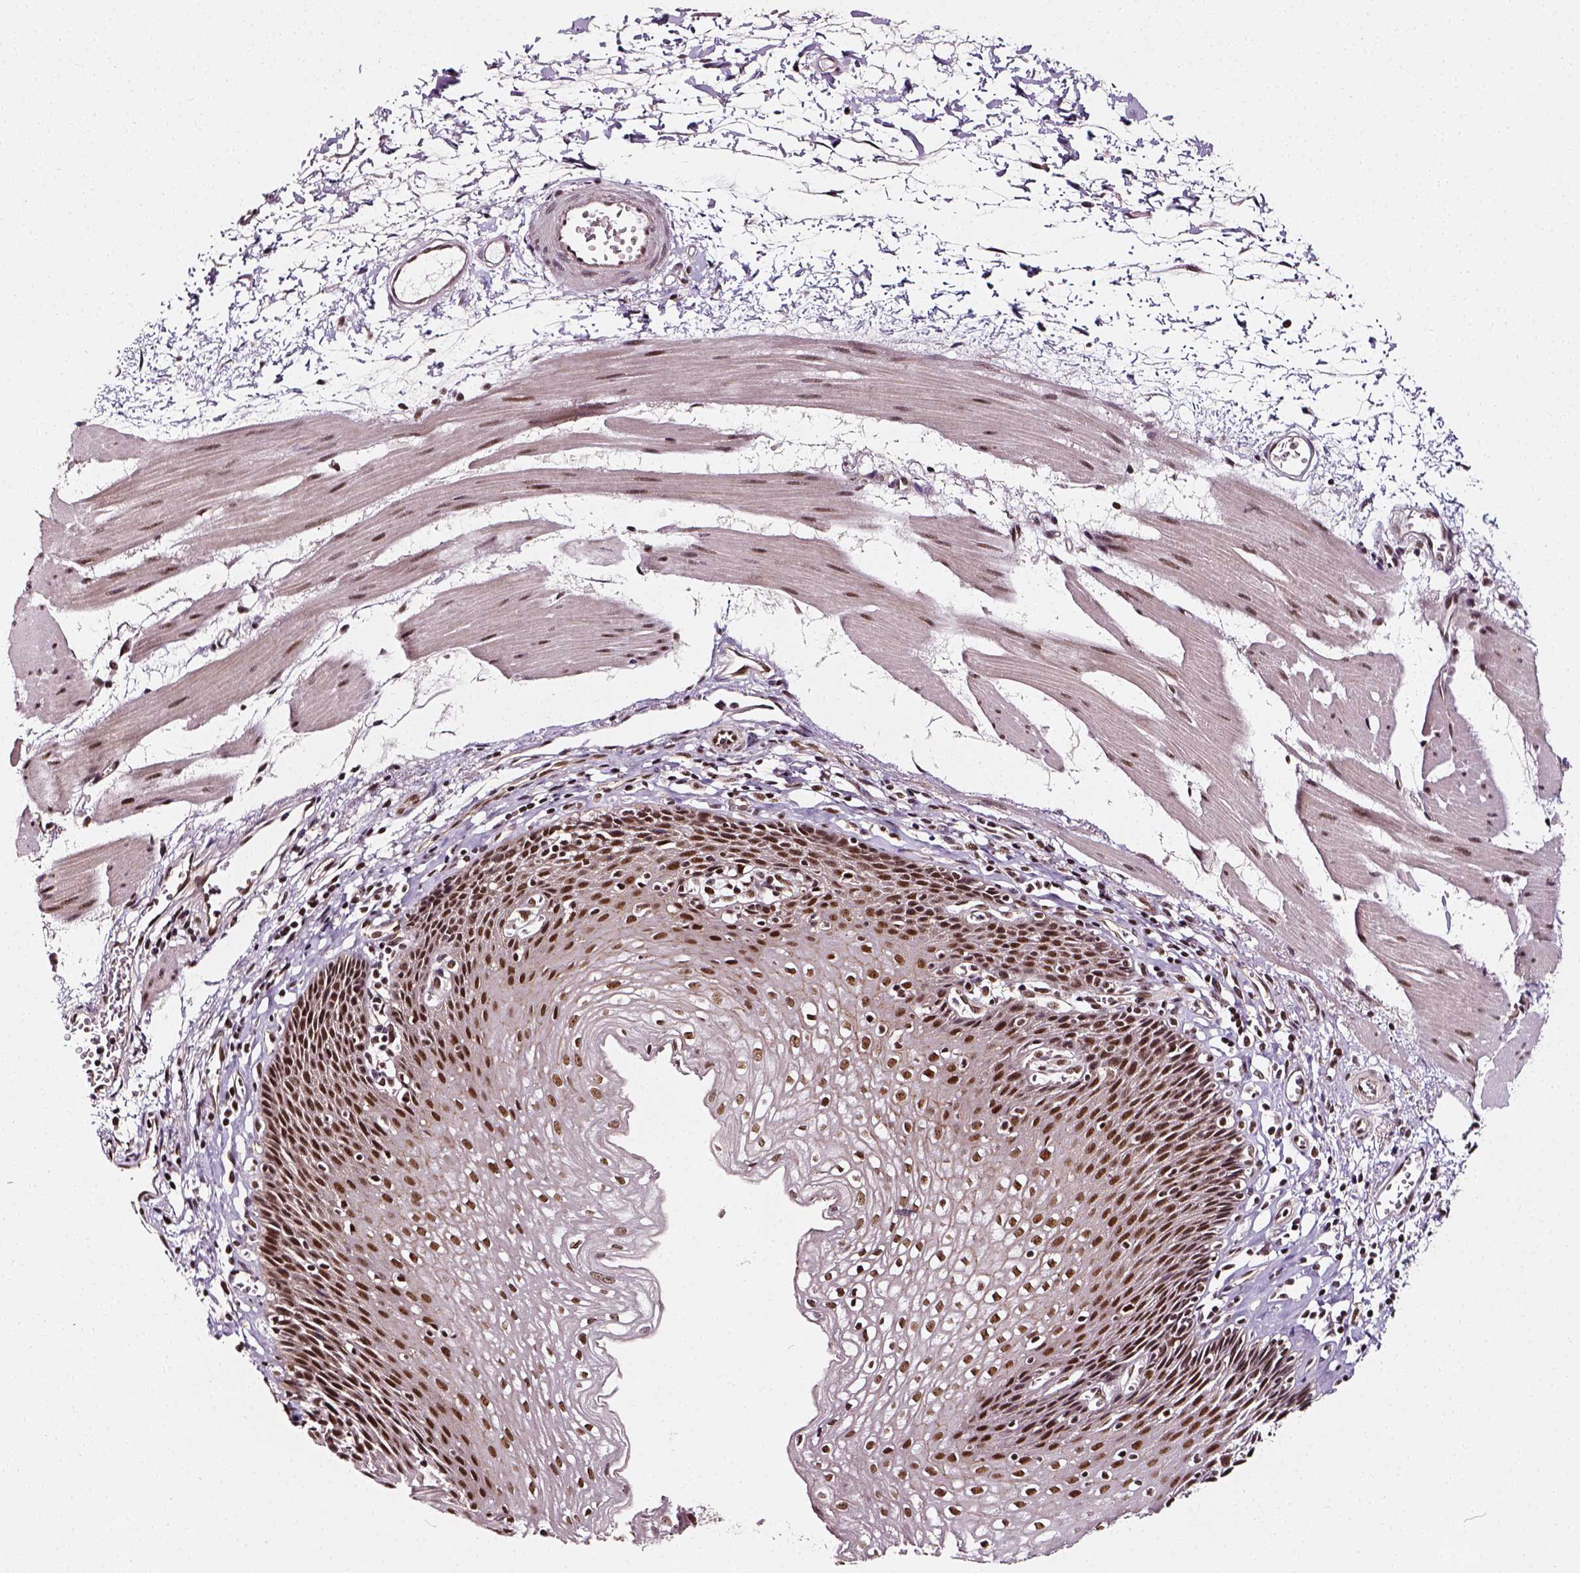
{"staining": {"intensity": "moderate", "quantity": ">75%", "location": "nuclear"}, "tissue": "esophagus", "cell_type": "Squamous epithelial cells", "image_type": "normal", "snomed": [{"axis": "morphology", "description": "Normal tissue, NOS"}, {"axis": "topography", "description": "Esophagus"}], "caption": "Esophagus stained with IHC demonstrates moderate nuclear positivity in about >75% of squamous epithelial cells.", "gene": "NACC1", "patient": {"sex": "female", "age": 64}}